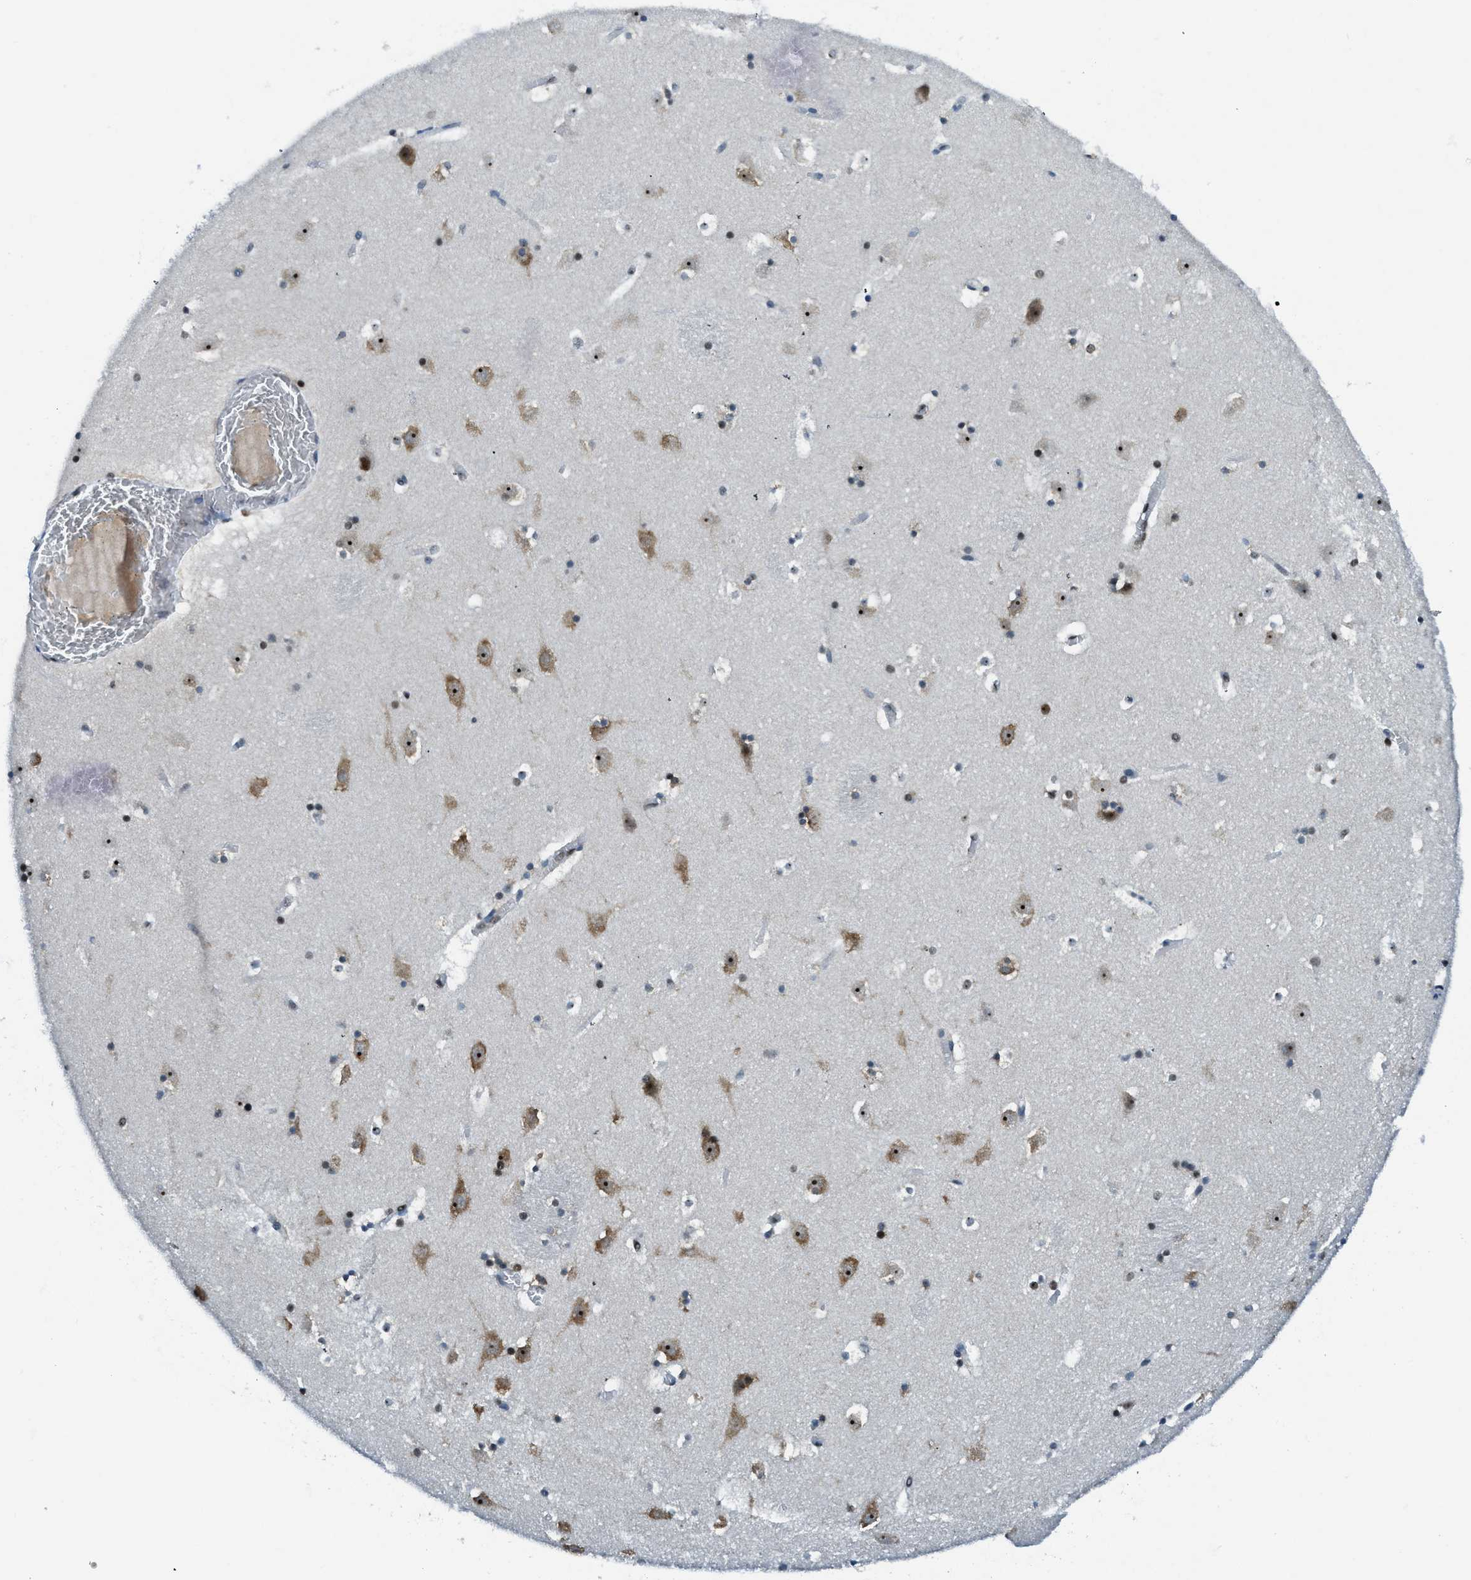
{"staining": {"intensity": "moderate", "quantity": "25%-75%", "location": "nuclear"}, "tissue": "caudate", "cell_type": "Glial cells", "image_type": "normal", "snomed": [{"axis": "morphology", "description": "Normal tissue, NOS"}, {"axis": "topography", "description": "Lateral ventricle wall"}], "caption": "DAB (3,3'-diaminobenzidine) immunohistochemical staining of unremarkable caudate exhibits moderate nuclear protein staining in about 25%-75% of glial cells.", "gene": "RAD51B", "patient": {"sex": "male", "age": 45}}